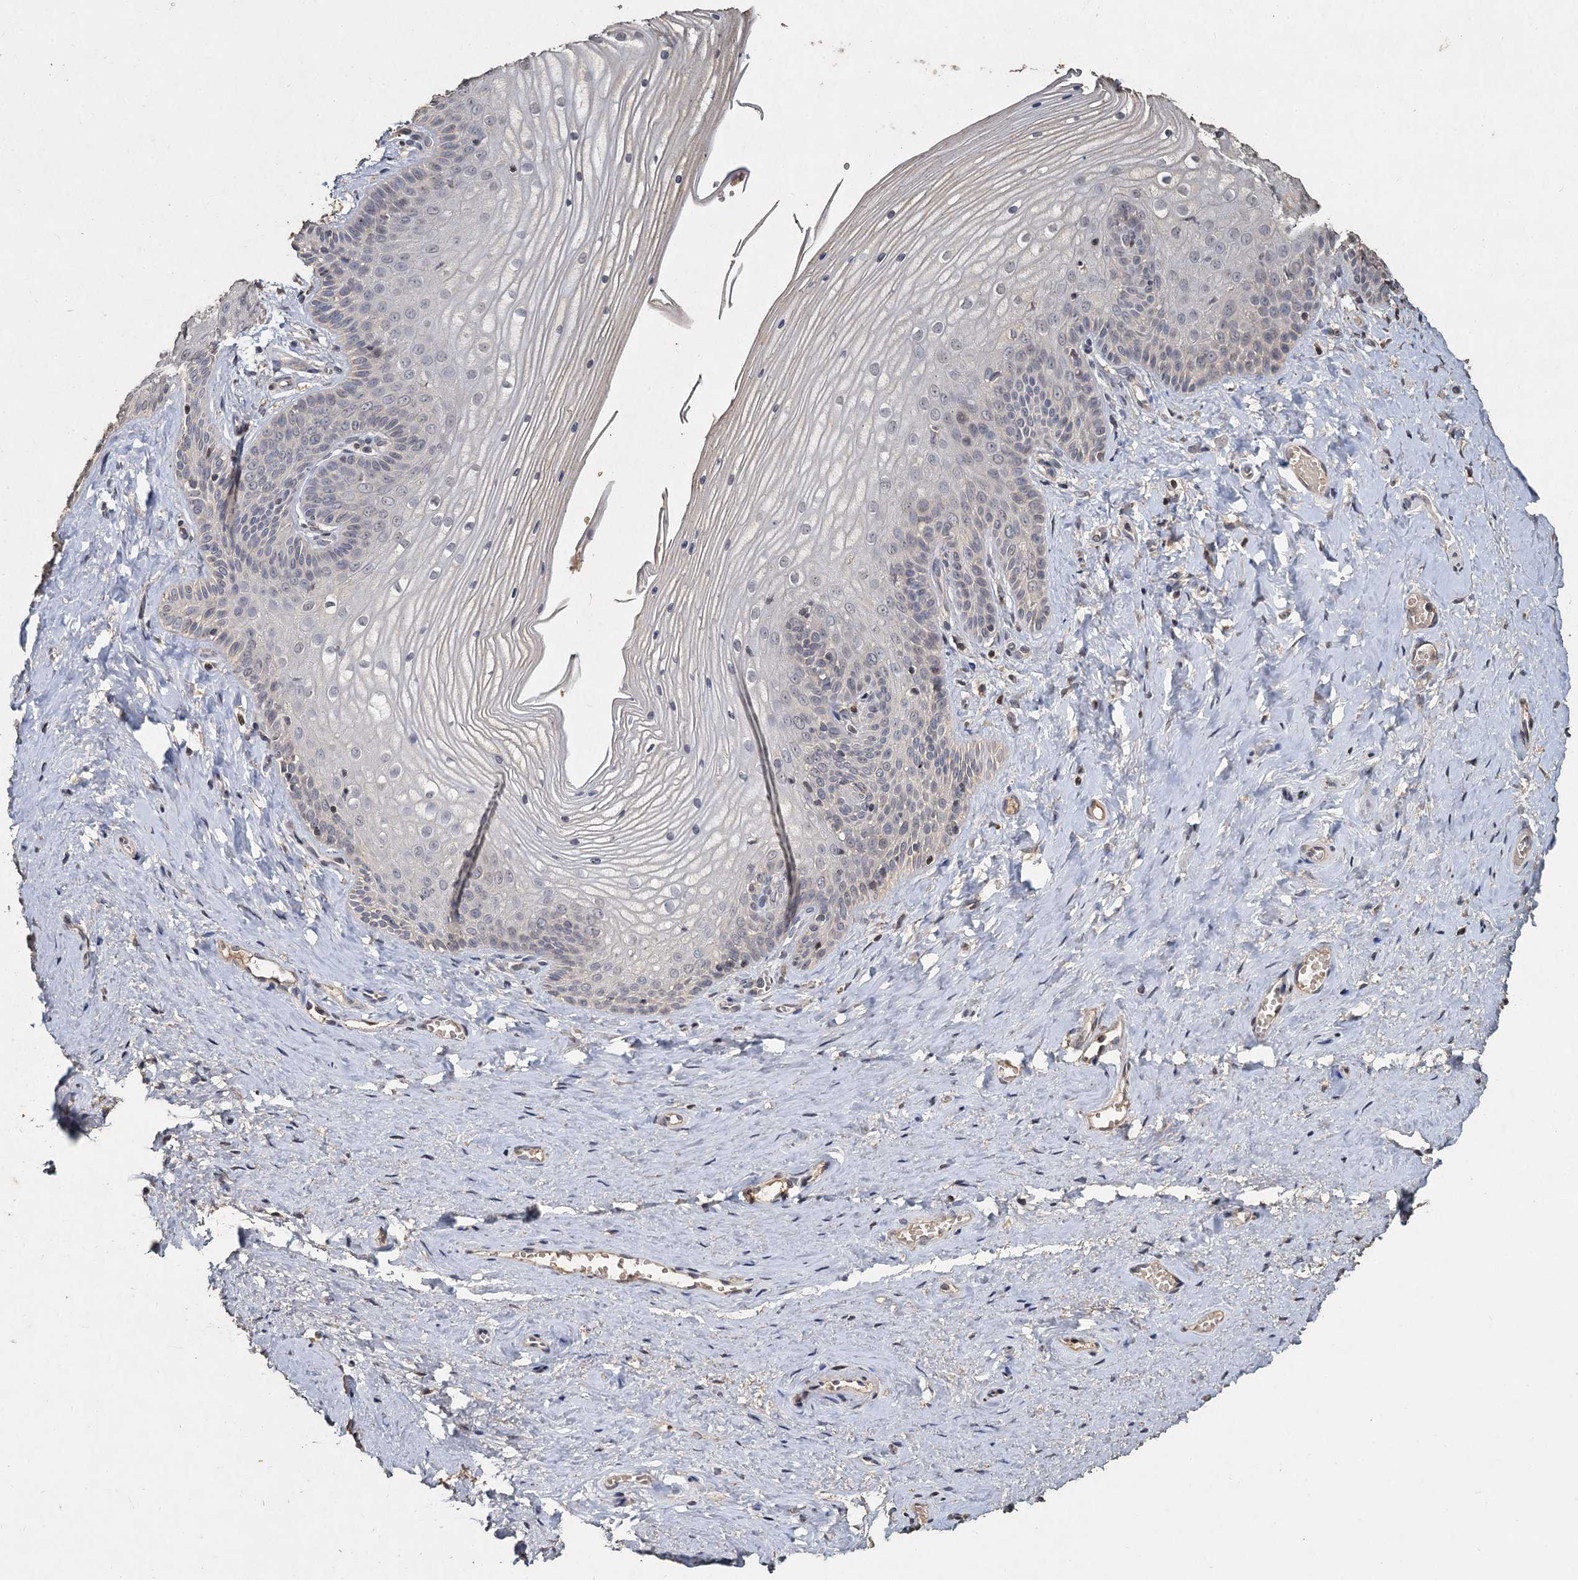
{"staining": {"intensity": "negative", "quantity": "none", "location": "none"}, "tissue": "vagina", "cell_type": "Squamous epithelial cells", "image_type": "normal", "snomed": [{"axis": "morphology", "description": "Normal tissue, NOS"}, {"axis": "topography", "description": "Vagina"}, {"axis": "topography", "description": "Cervix"}], "caption": "Vagina stained for a protein using immunohistochemistry (IHC) reveals no positivity squamous epithelial cells.", "gene": "CCDC61", "patient": {"sex": "female", "age": 40}}